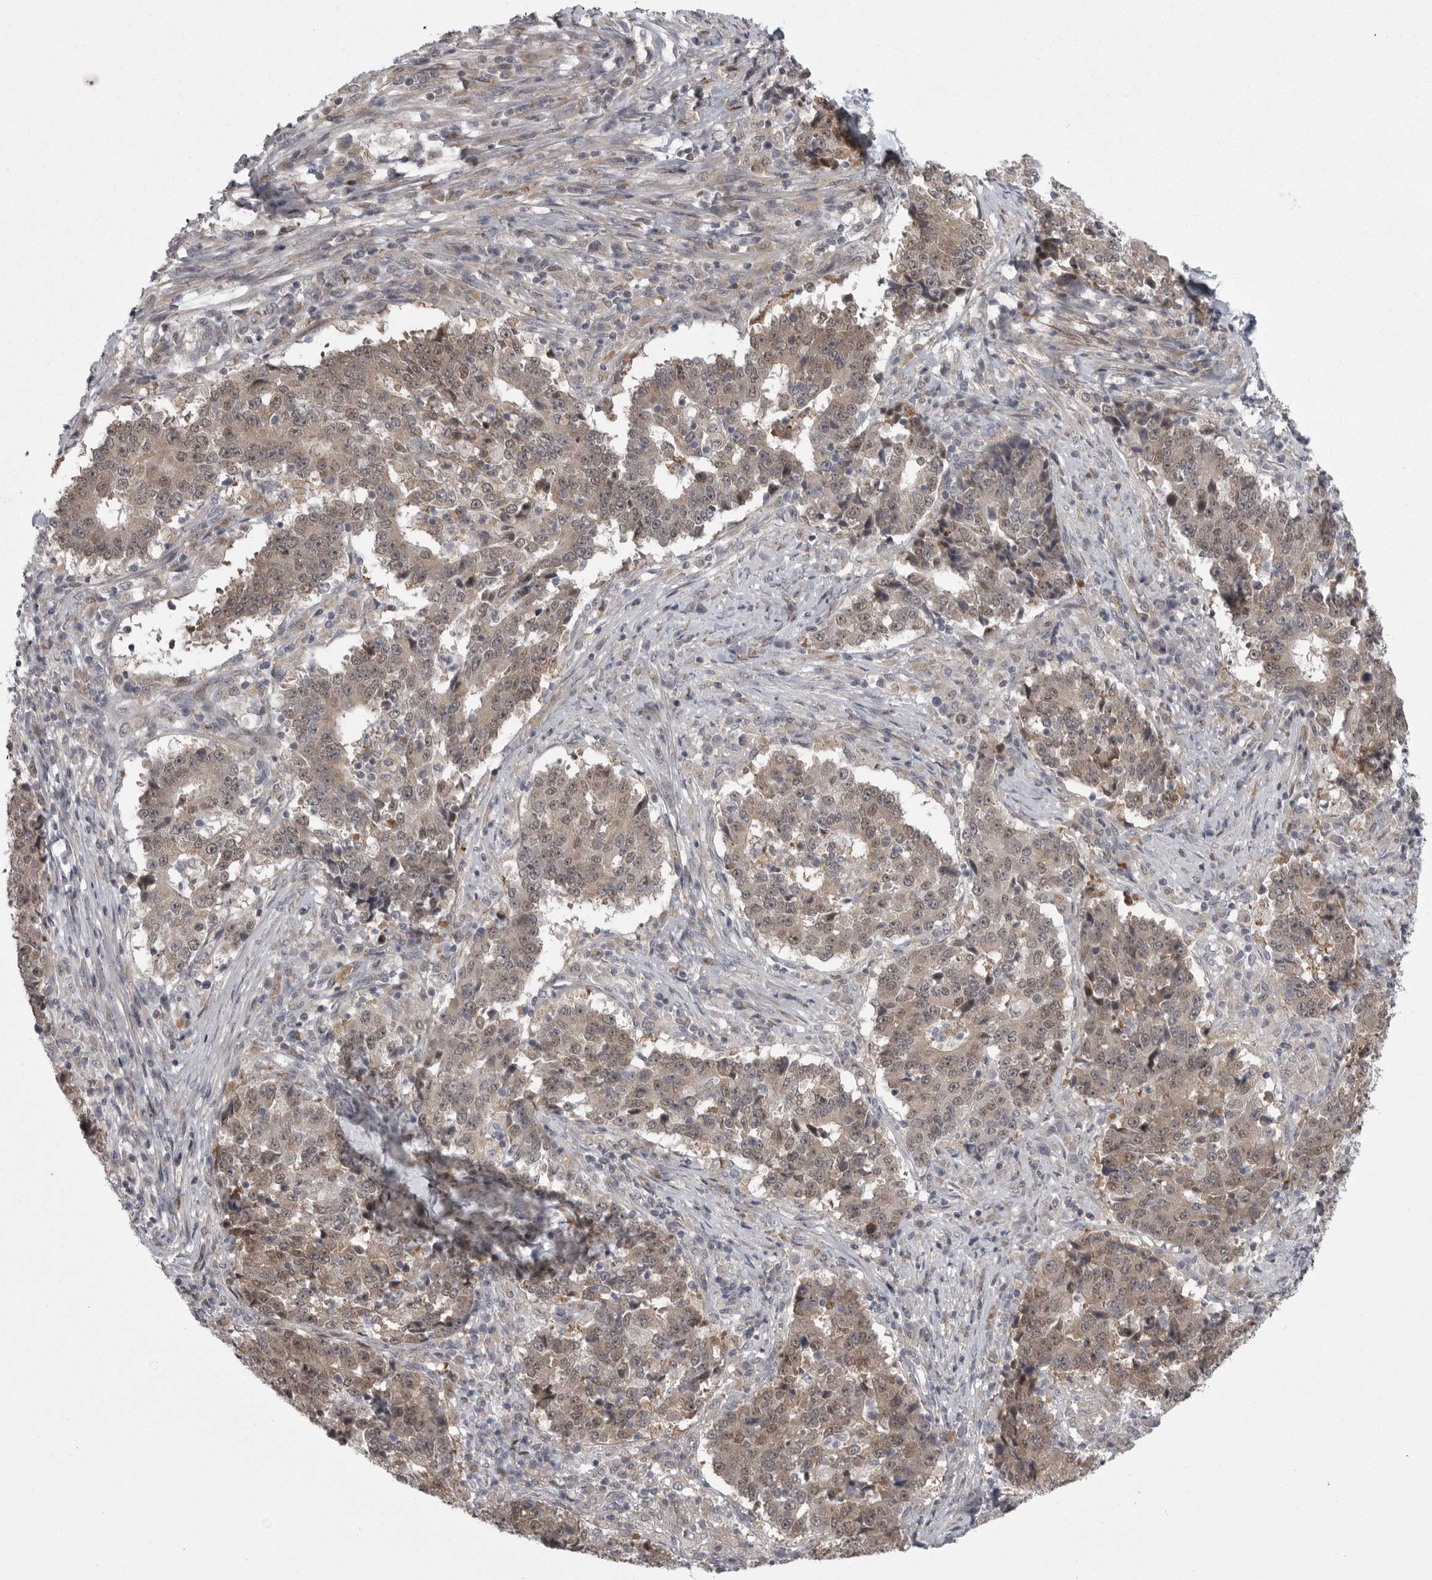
{"staining": {"intensity": "weak", "quantity": ">75%", "location": "cytoplasmic/membranous,nuclear"}, "tissue": "stomach cancer", "cell_type": "Tumor cells", "image_type": "cancer", "snomed": [{"axis": "morphology", "description": "Adenocarcinoma, NOS"}, {"axis": "topography", "description": "Stomach"}], "caption": "This photomicrograph shows stomach adenocarcinoma stained with IHC to label a protein in brown. The cytoplasmic/membranous and nuclear of tumor cells show weak positivity for the protein. Nuclei are counter-stained blue.", "gene": "PPP1R9A", "patient": {"sex": "male", "age": 59}}